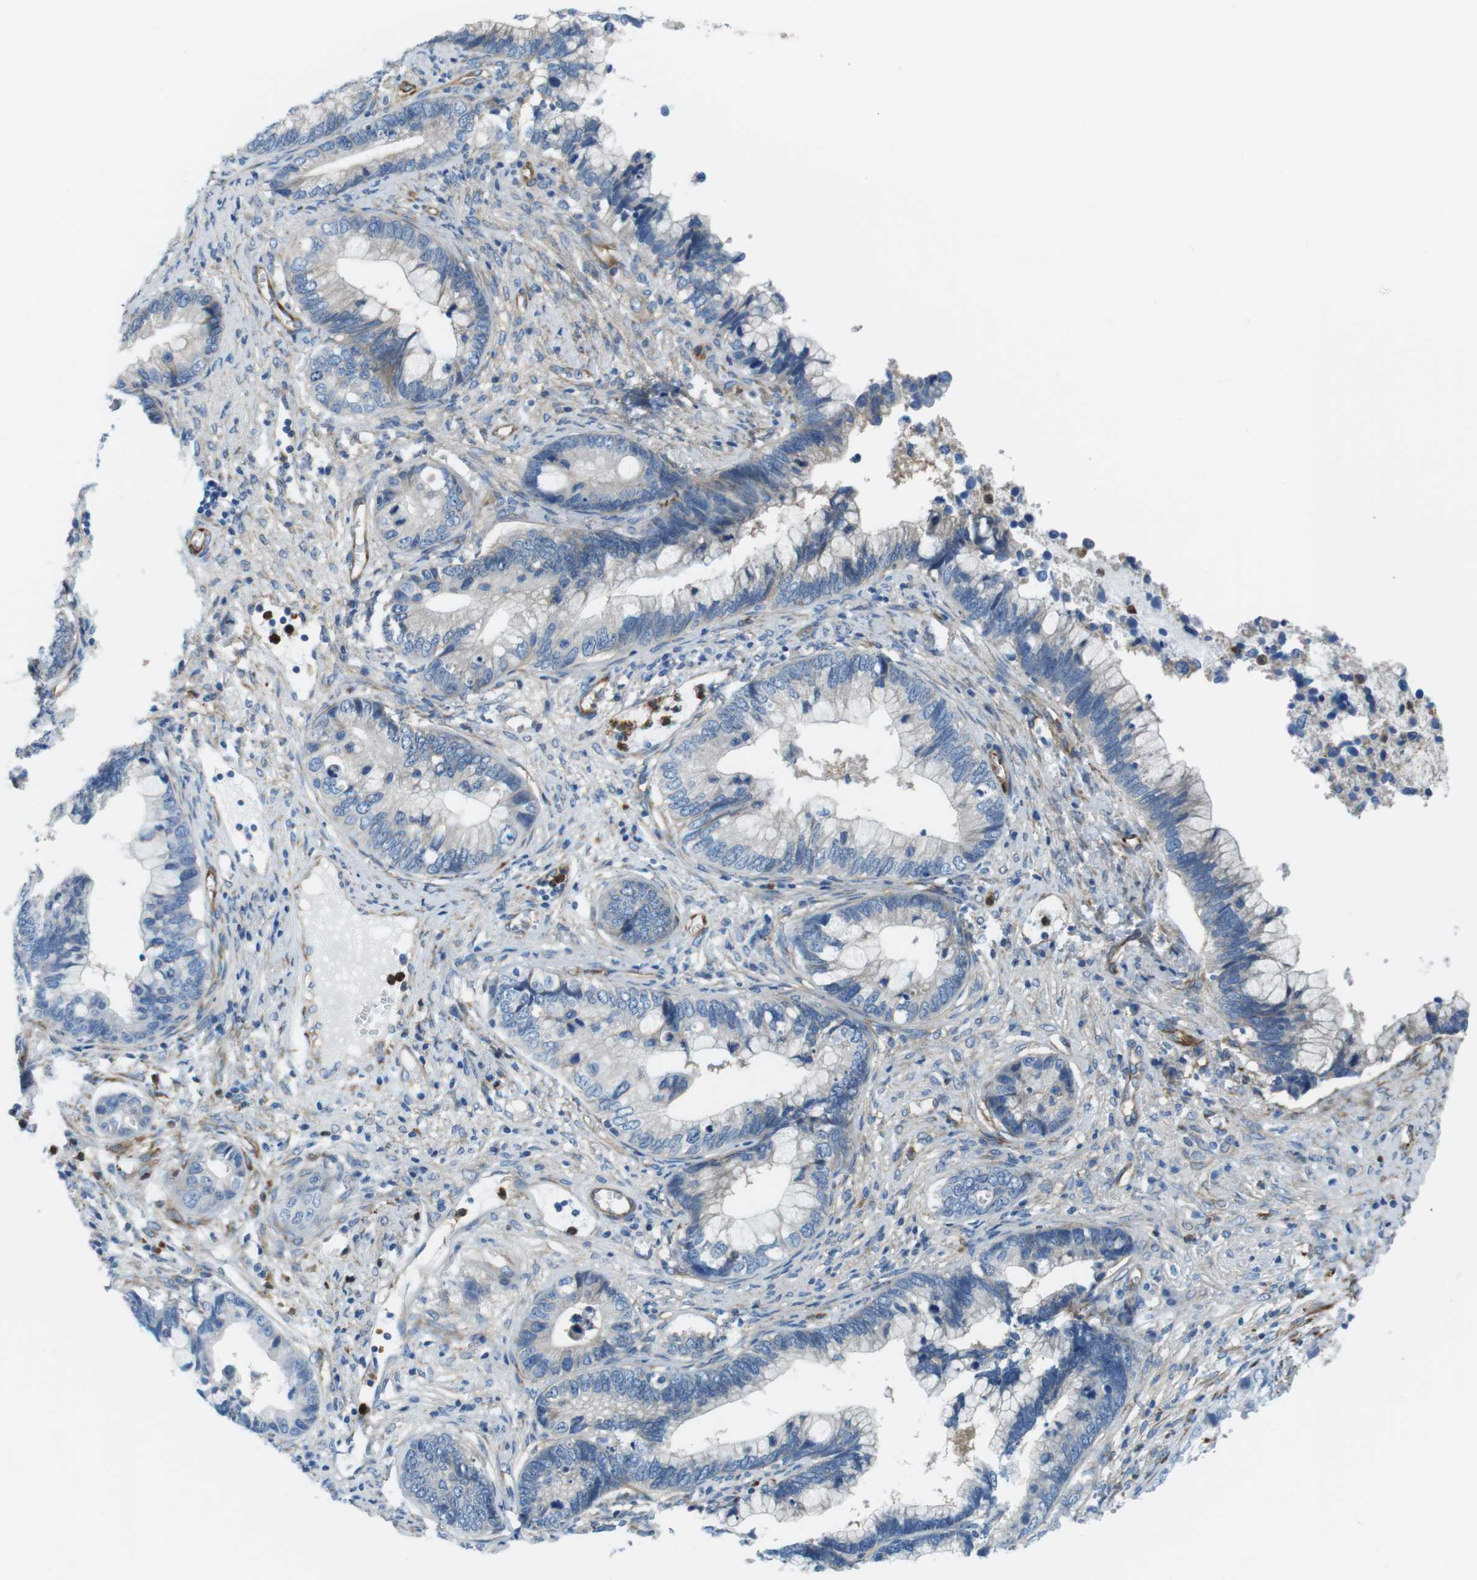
{"staining": {"intensity": "negative", "quantity": "none", "location": "none"}, "tissue": "cervical cancer", "cell_type": "Tumor cells", "image_type": "cancer", "snomed": [{"axis": "morphology", "description": "Adenocarcinoma, NOS"}, {"axis": "topography", "description": "Cervix"}], "caption": "Immunohistochemistry histopathology image of human cervical cancer (adenocarcinoma) stained for a protein (brown), which reveals no positivity in tumor cells.", "gene": "EMP2", "patient": {"sex": "female", "age": 44}}